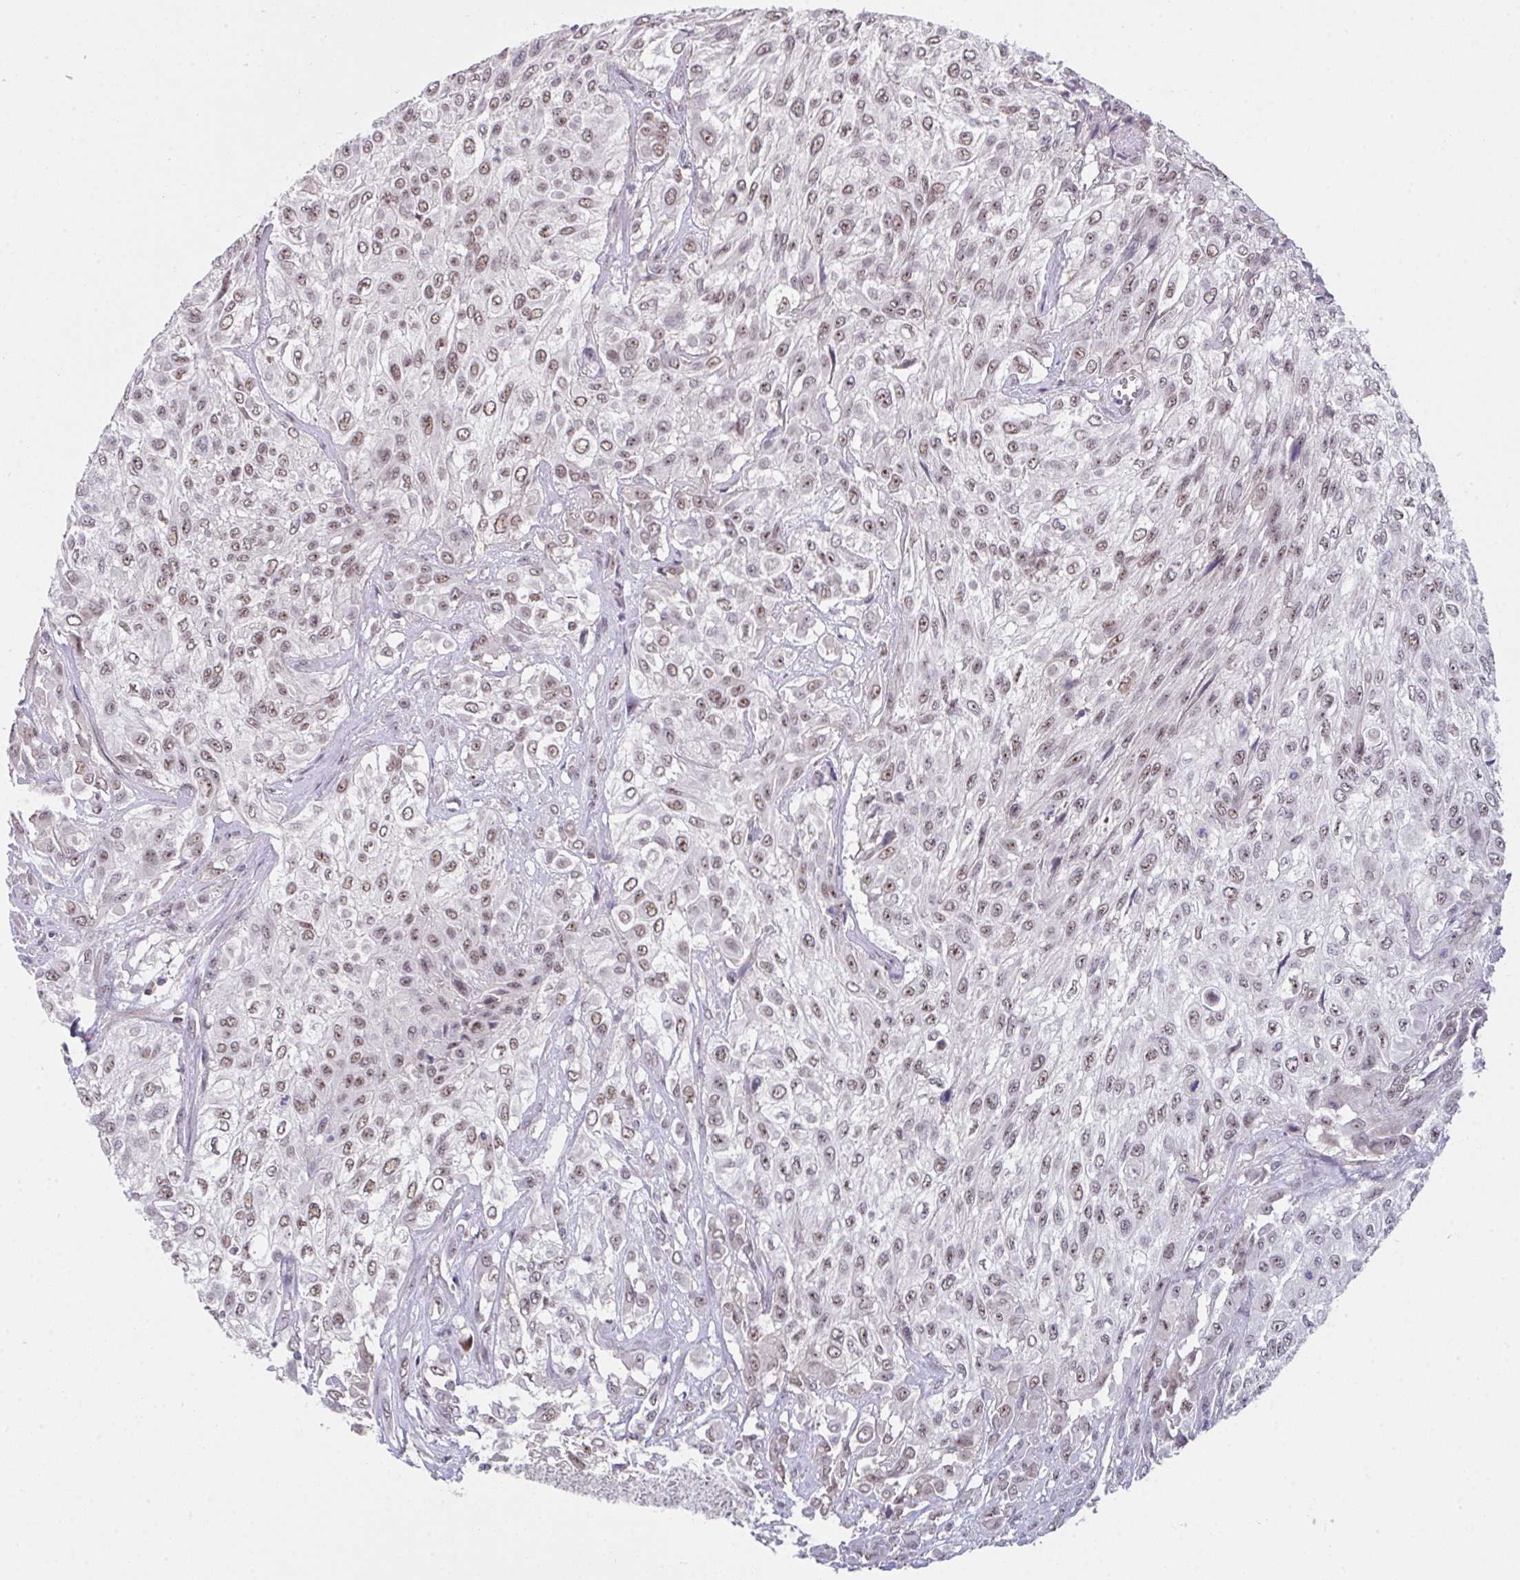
{"staining": {"intensity": "weak", "quantity": ">75%", "location": "nuclear"}, "tissue": "urothelial cancer", "cell_type": "Tumor cells", "image_type": "cancer", "snomed": [{"axis": "morphology", "description": "Urothelial carcinoma, High grade"}, {"axis": "topography", "description": "Urinary bladder"}], "caption": "A high-resolution micrograph shows immunohistochemistry staining of urothelial cancer, which demonstrates weak nuclear staining in about >75% of tumor cells.", "gene": "RBBP6", "patient": {"sex": "male", "age": 57}}